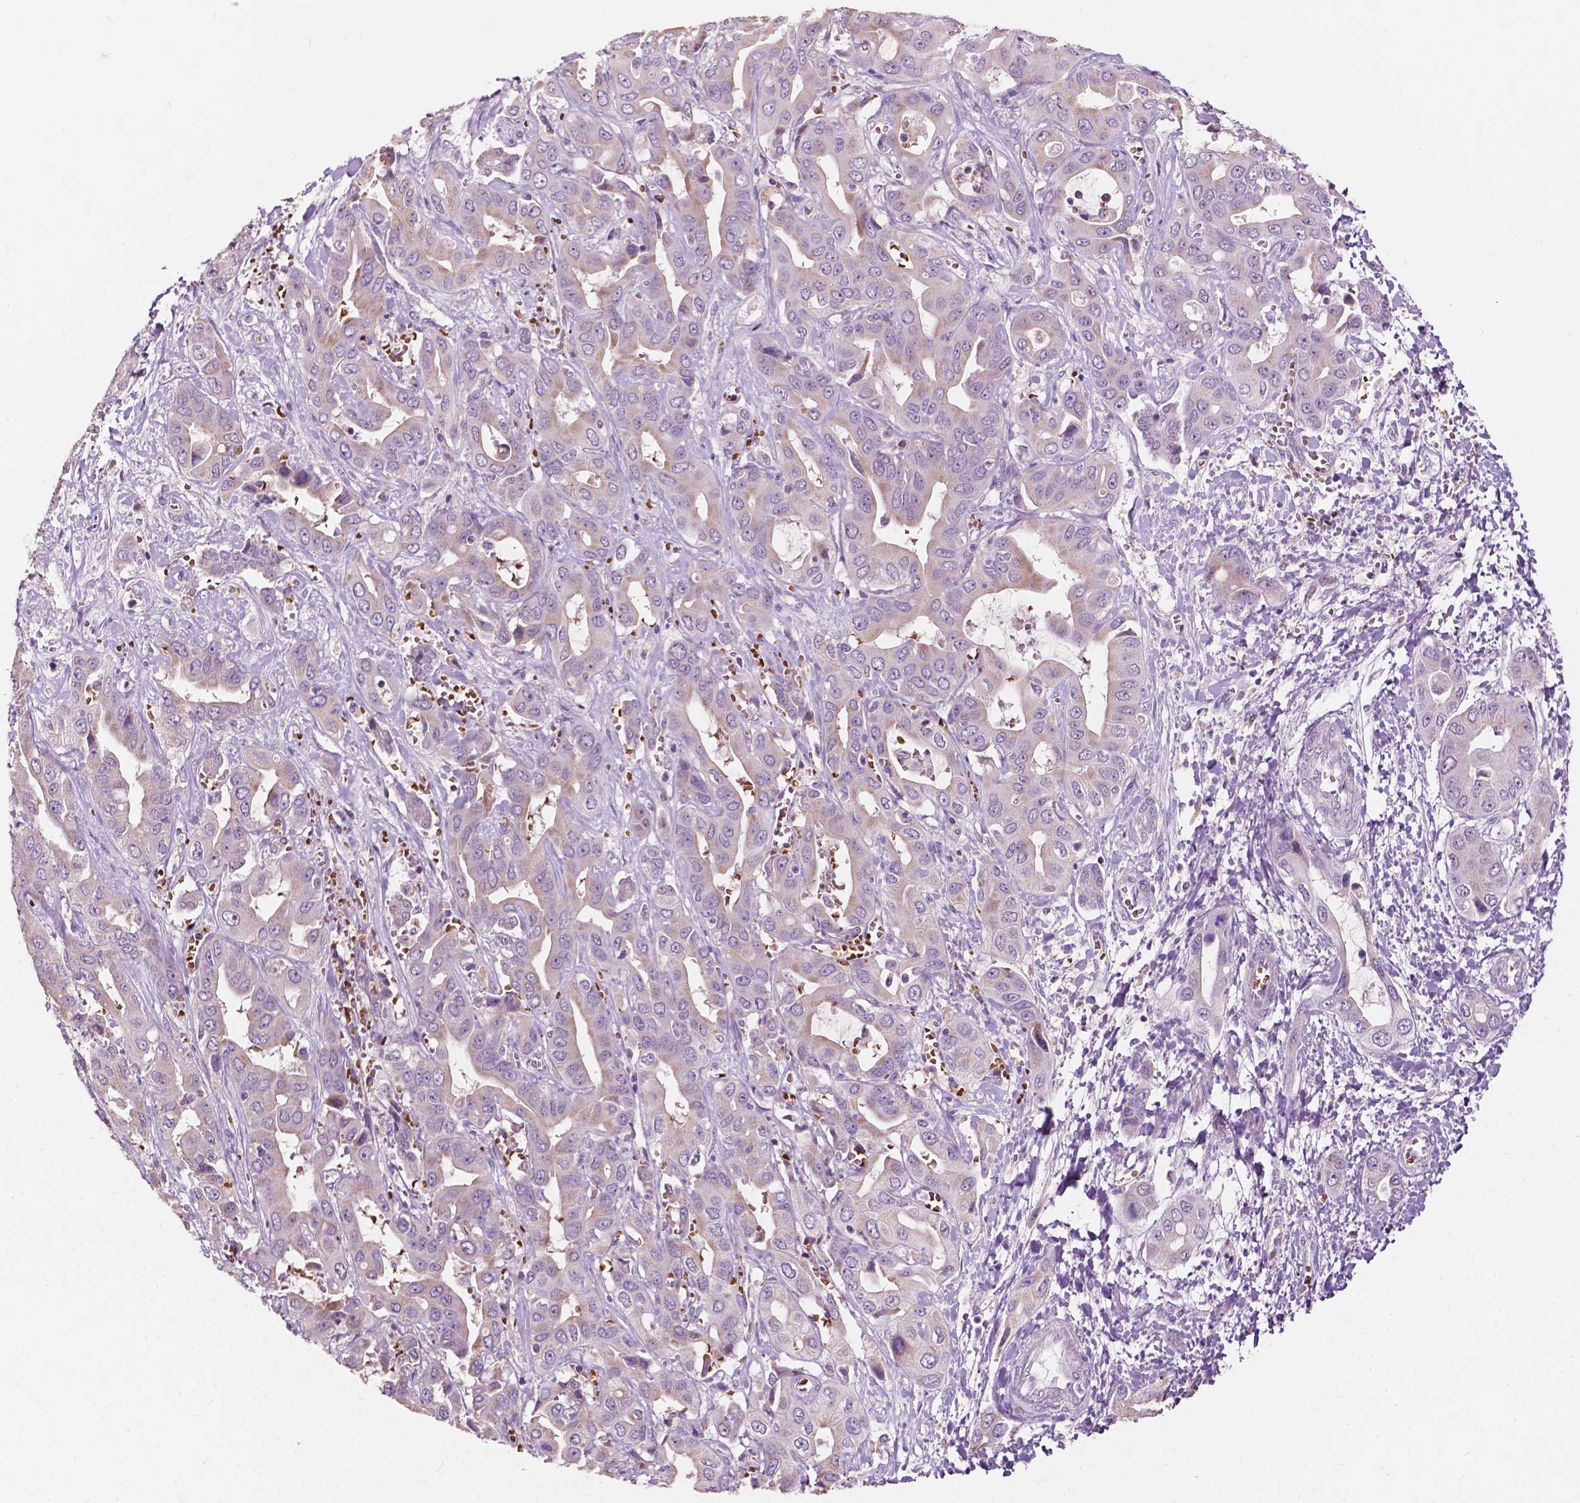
{"staining": {"intensity": "weak", "quantity": "25%-75%", "location": "cytoplasmic/membranous"}, "tissue": "liver cancer", "cell_type": "Tumor cells", "image_type": "cancer", "snomed": [{"axis": "morphology", "description": "Cholangiocarcinoma"}, {"axis": "topography", "description": "Liver"}], "caption": "Human liver cancer (cholangiocarcinoma) stained for a protein (brown) displays weak cytoplasmic/membranous positive positivity in about 25%-75% of tumor cells.", "gene": "NDUFS1", "patient": {"sex": "female", "age": 52}}